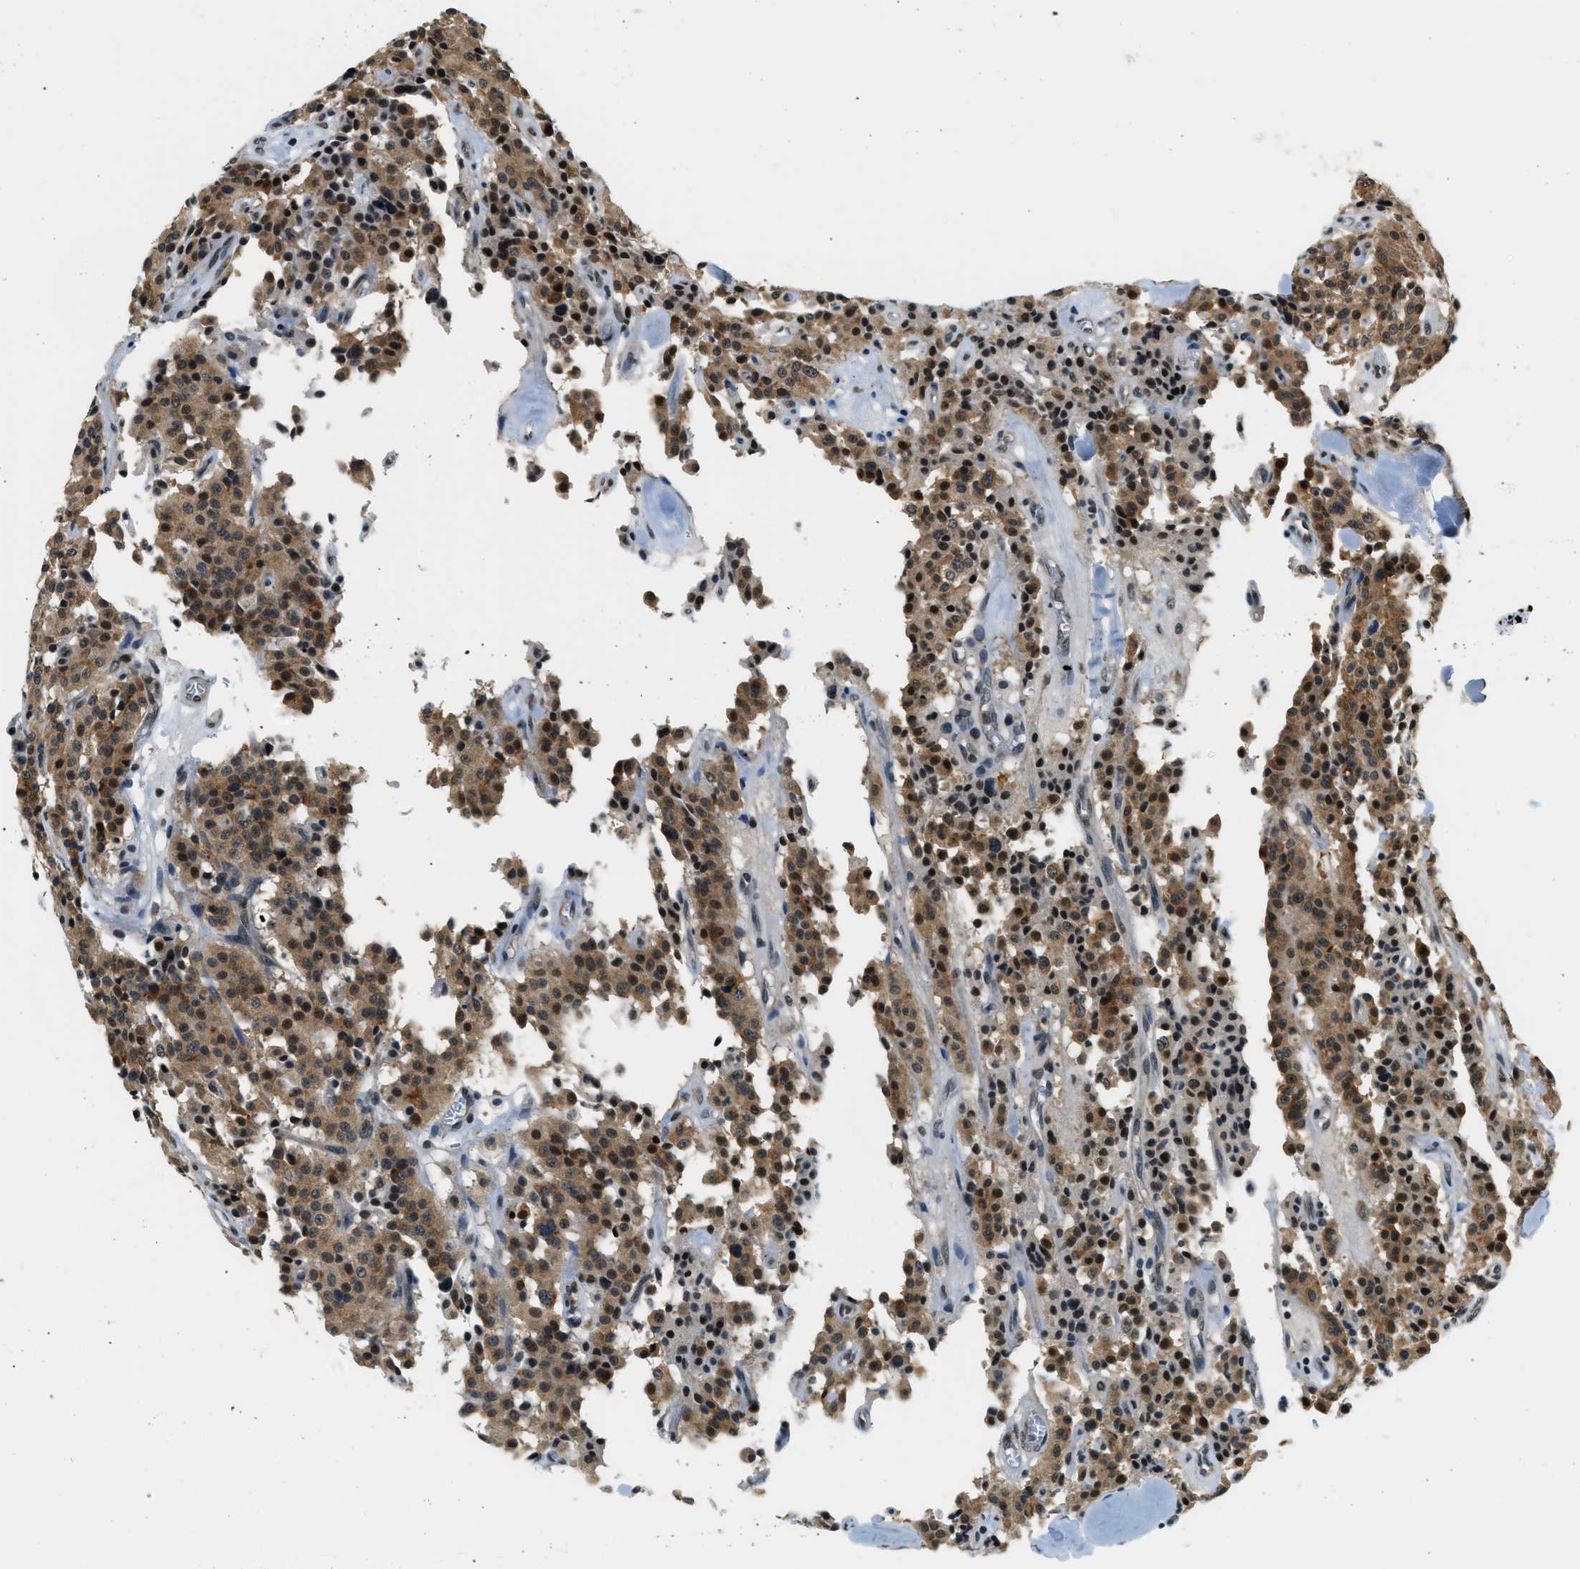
{"staining": {"intensity": "moderate", "quantity": ">75%", "location": "cytoplasmic/membranous,nuclear"}, "tissue": "carcinoid", "cell_type": "Tumor cells", "image_type": "cancer", "snomed": [{"axis": "morphology", "description": "Carcinoid, malignant, NOS"}, {"axis": "topography", "description": "Lung"}], "caption": "Moderate cytoplasmic/membranous and nuclear protein expression is identified in approximately >75% of tumor cells in carcinoid (malignant).", "gene": "RAB11FIP1", "patient": {"sex": "male", "age": 30}}